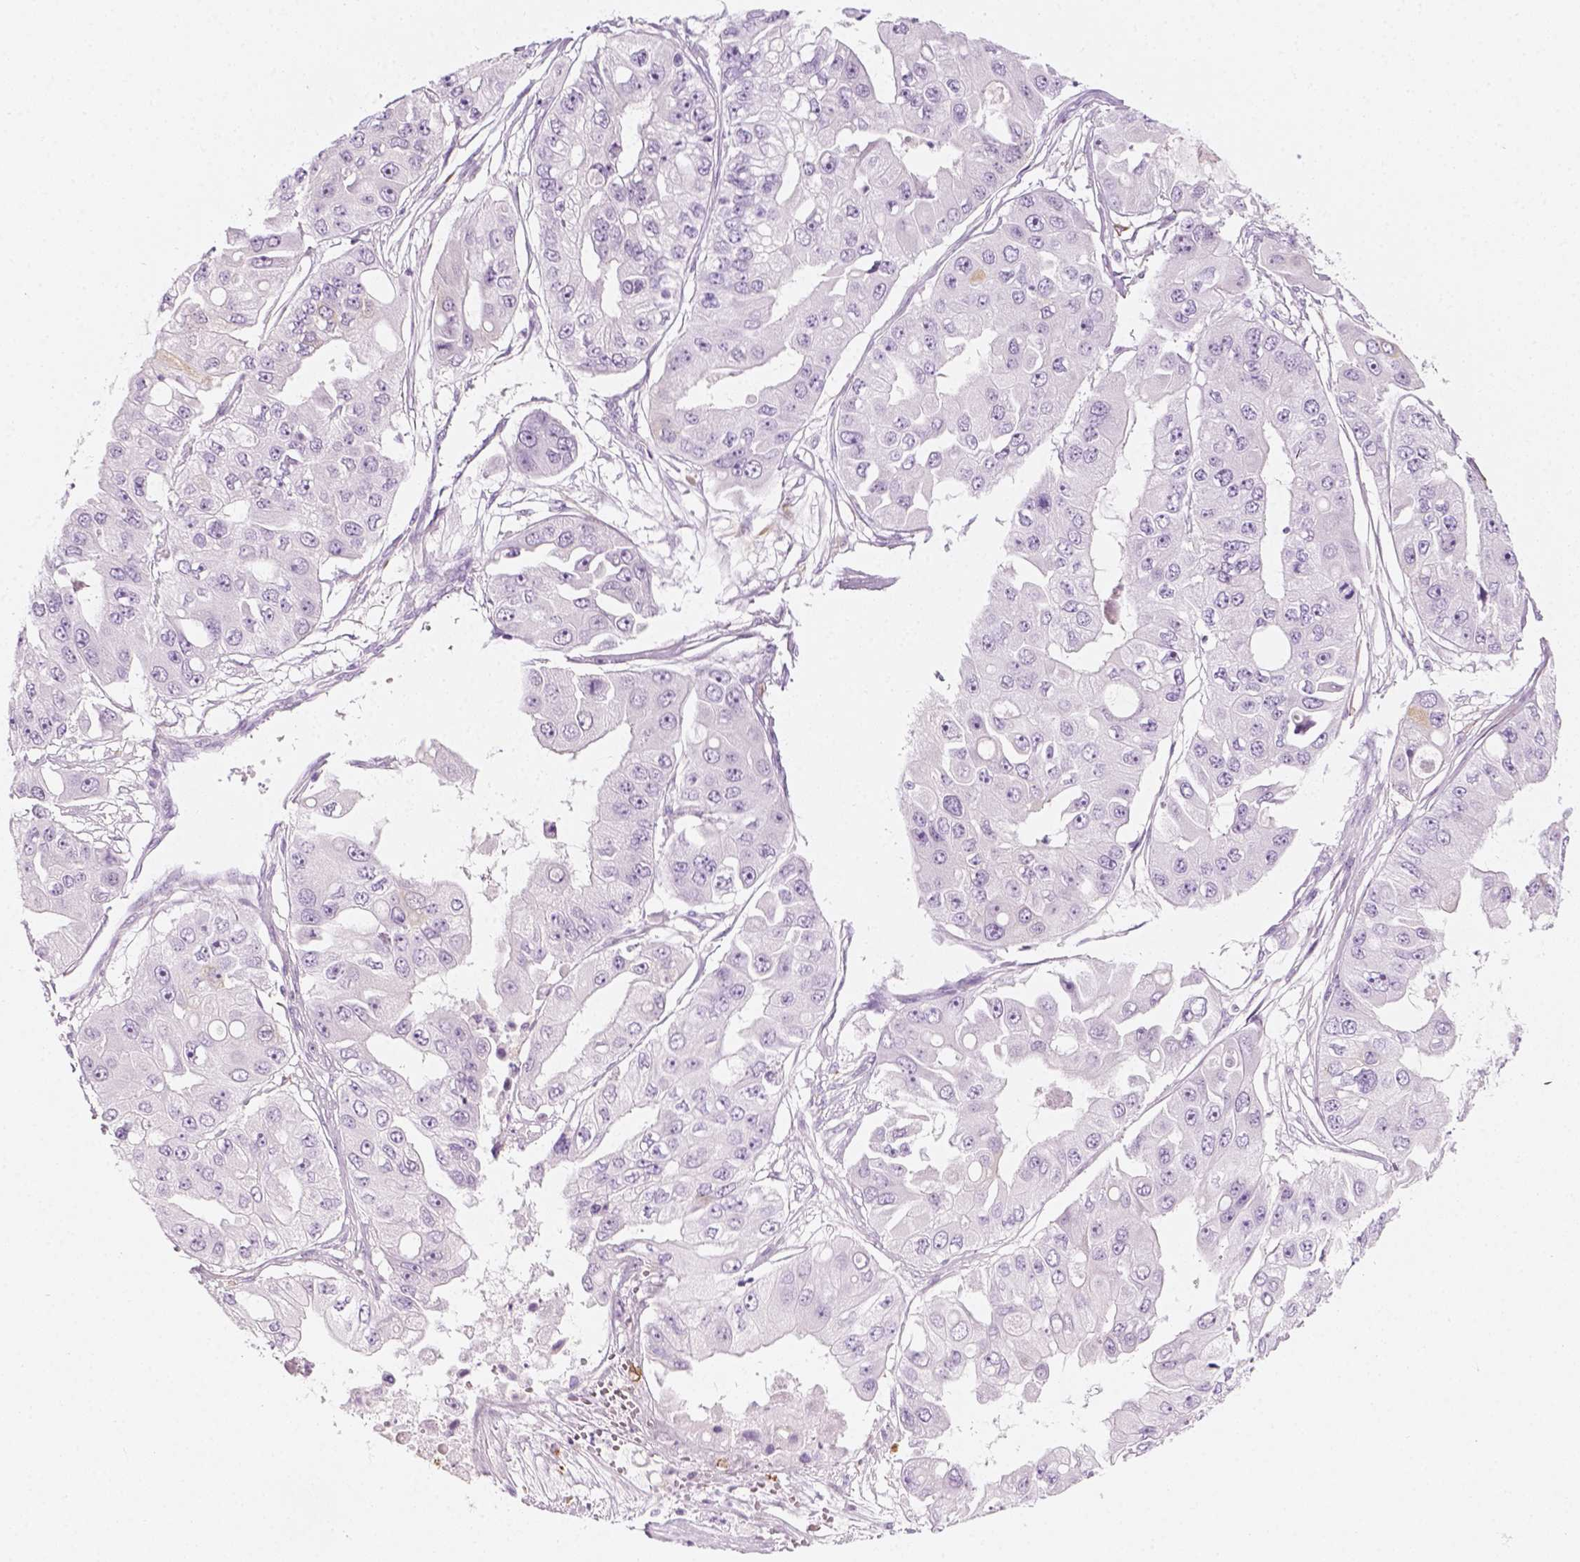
{"staining": {"intensity": "negative", "quantity": "none", "location": "none"}, "tissue": "ovarian cancer", "cell_type": "Tumor cells", "image_type": "cancer", "snomed": [{"axis": "morphology", "description": "Cystadenocarcinoma, serous, NOS"}, {"axis": "topography", "description": "Ovary"}], "caption": "Tumor cells are negative for protein expression in human ovarian cancer (serous cystadenocarcinoma).", "gene": "CES1", "patient": {"sex": "female", "age": 56}}